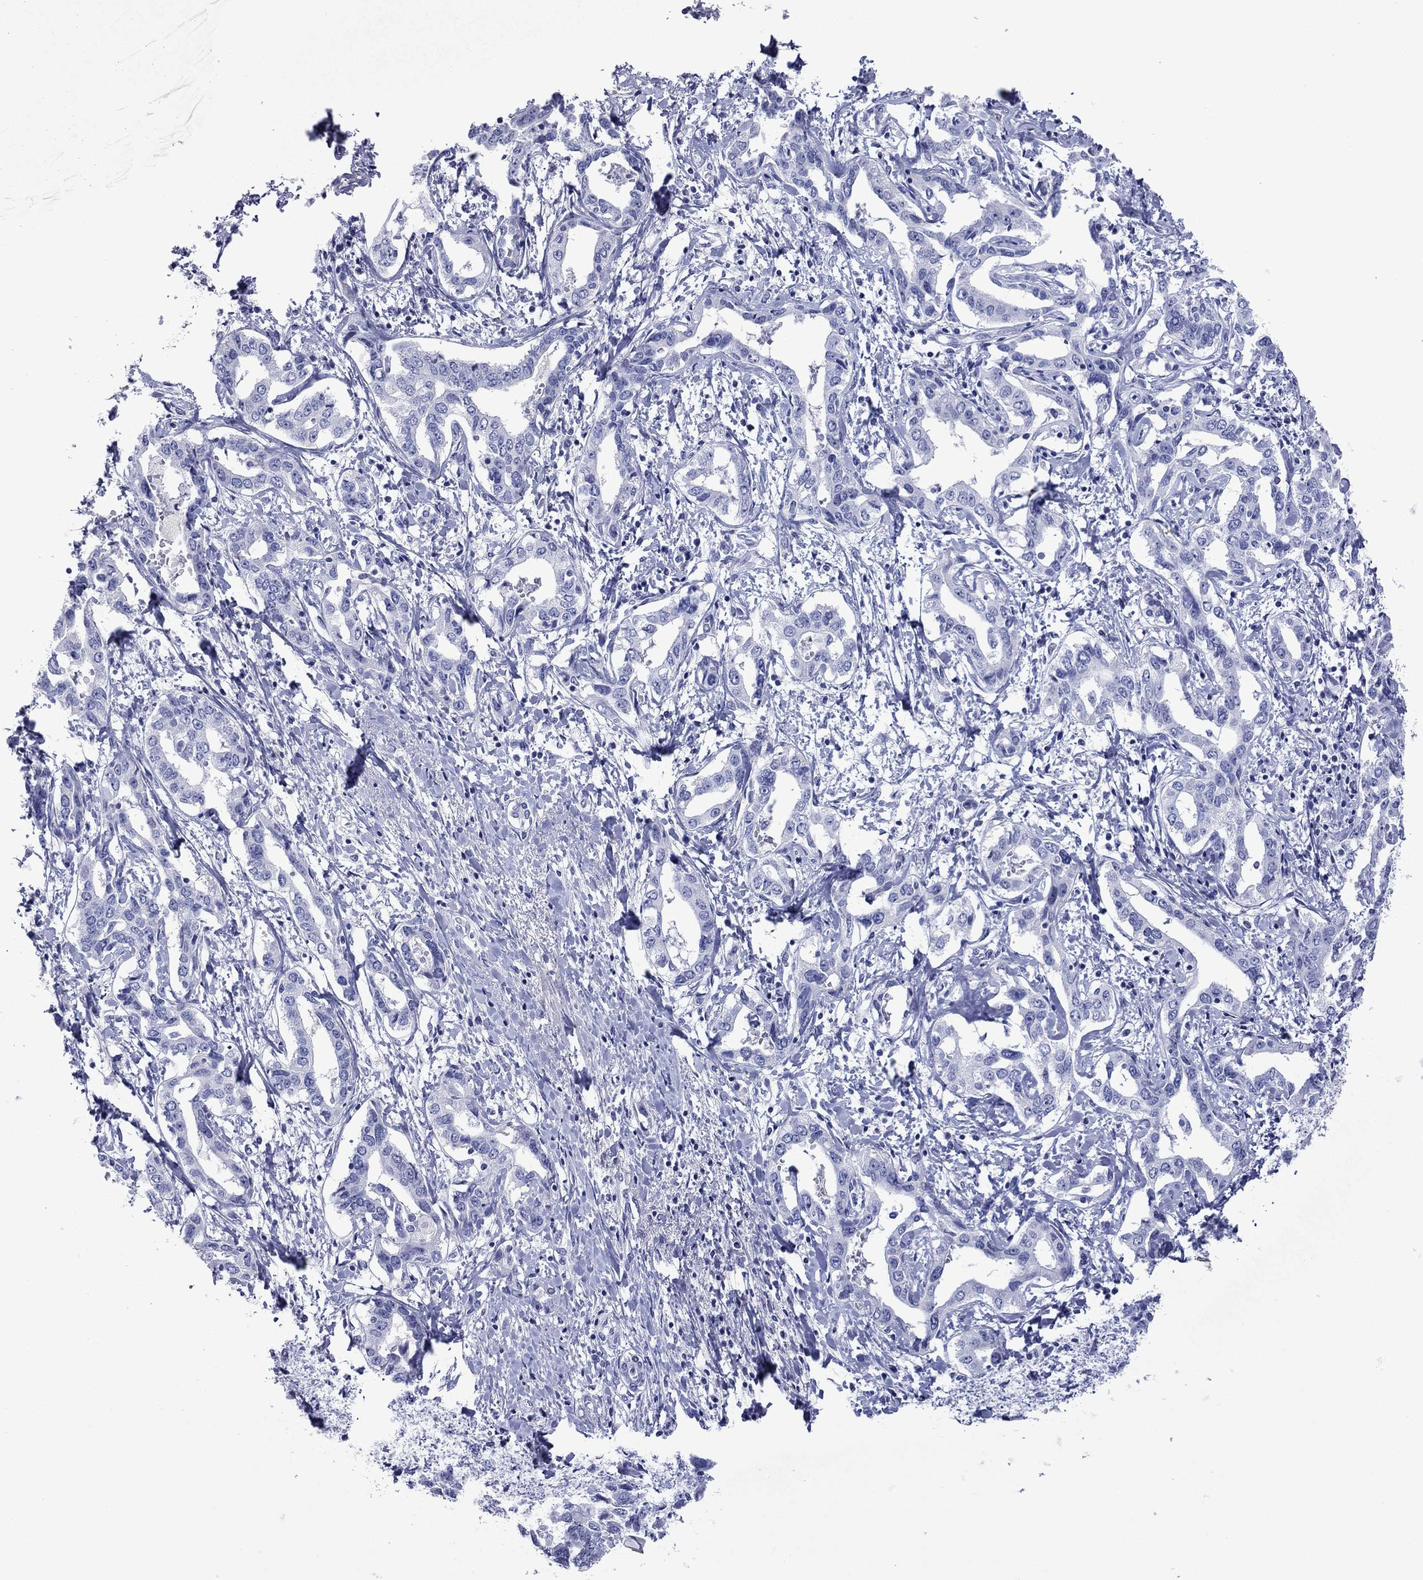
{"staining": {"intensity": "negative", "quantity": "none", "location": "none"}, "tissue": "liver cancer", "cell_type": "Tumor cells", "image_type": "cancer", "snomed": [{"axis": "morphology", "description": "Cholangiocarcinoma"}, {"axis": "topography", "description": "Liver"}], "caption": "An image of liver cancer (cholangiocarcinoma) stained for a protein displays no brown staining in tumor cells.", "gene": "PIWIL1", "patient": {"sex": "male", "age": 59}}